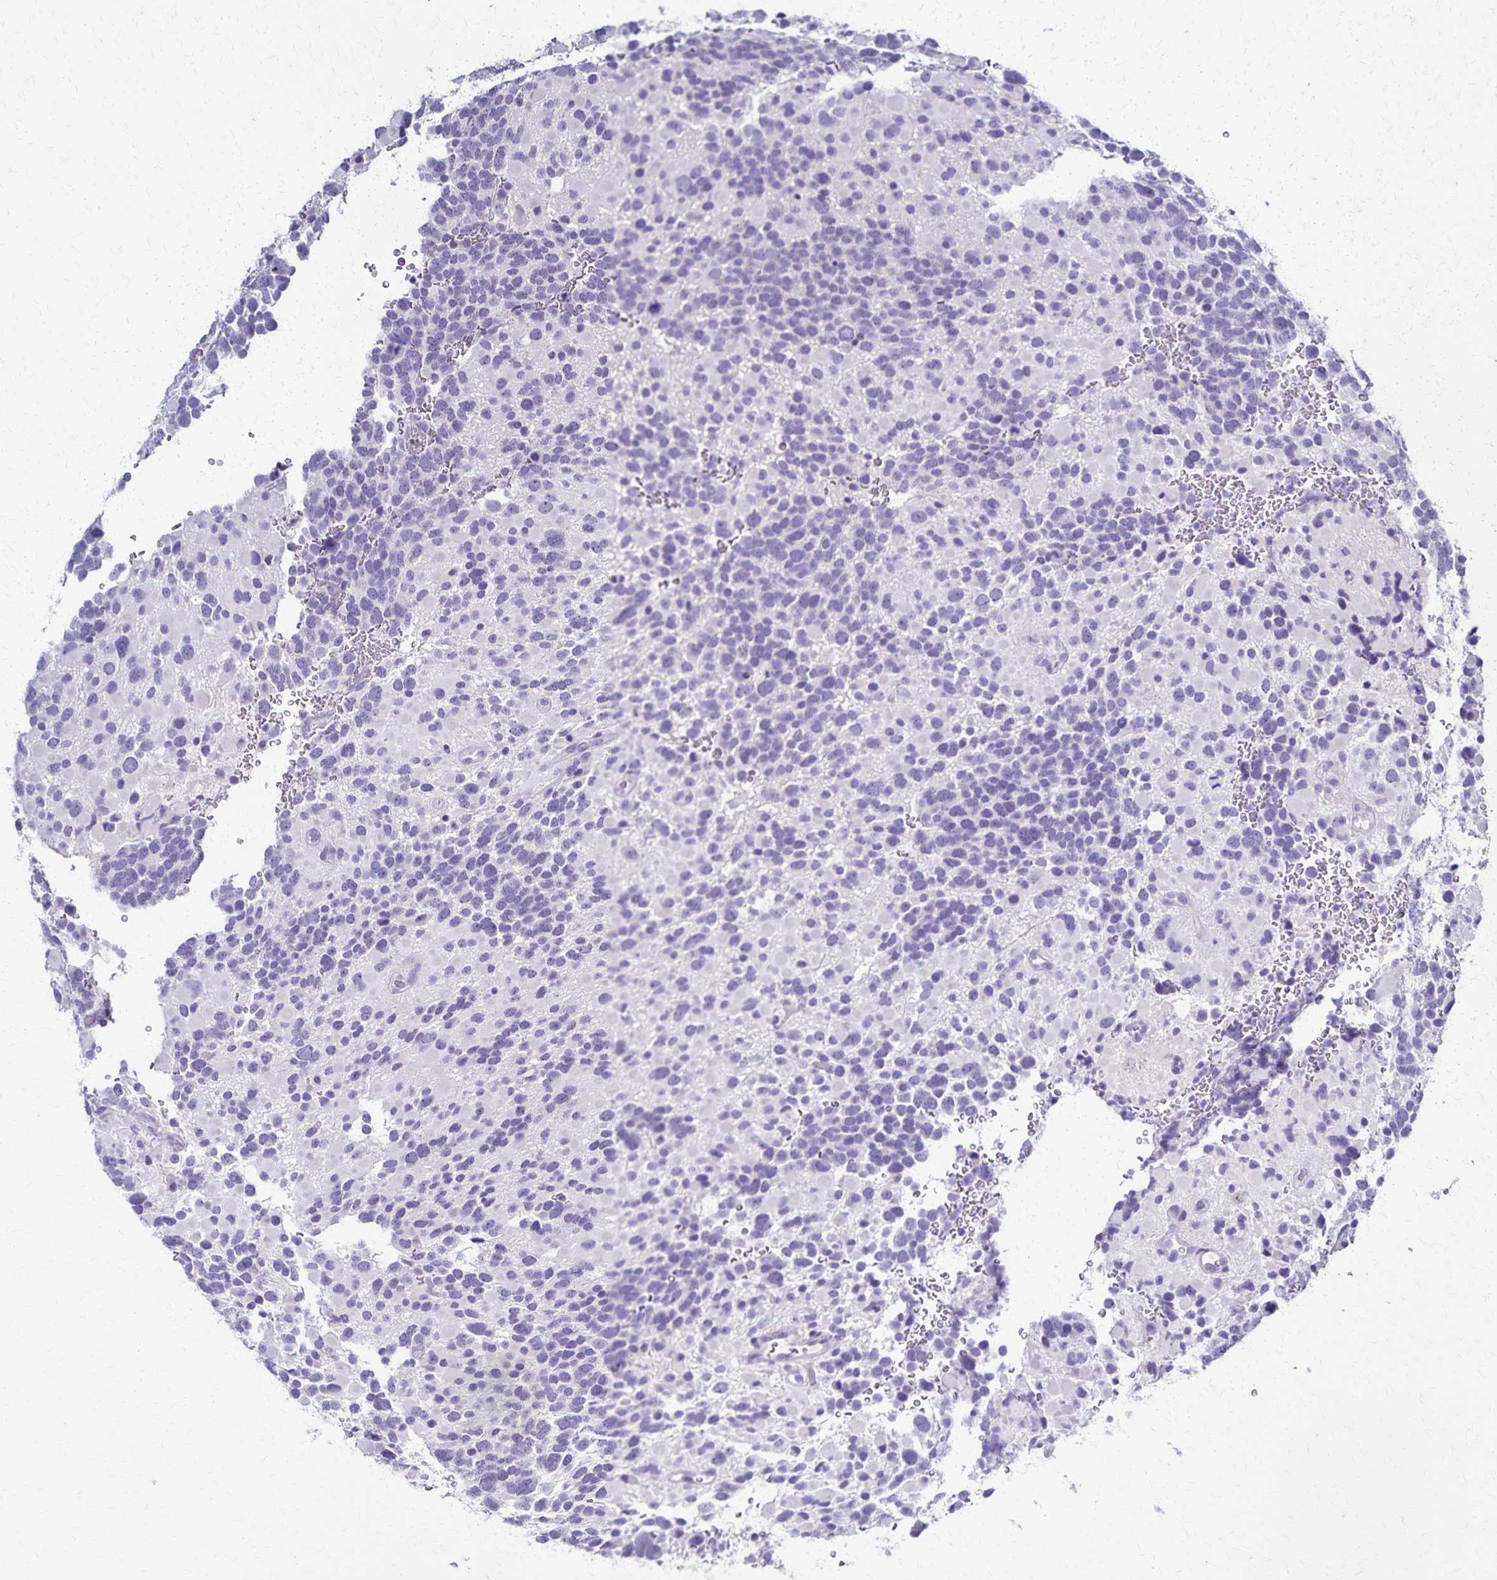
{"staining": {"intensity": "negative", "quantity": "none", "location": "none"}, "tissue": "glioma", "cell_type": "Tumor cells", "image_type": "cancer", "snomed": [{"axis": "morphology", "description": "Glioma, malignant, High grade"}, {"axis": "topography", "description": "Brain"}], "caption": "The immunohistochemistry histopathology image has no significant positivity in tumor cells of high-grade glioma (malignant) tissue.", "gene": "TMEM60", "patient": {"sex": "female", "age": 40}}